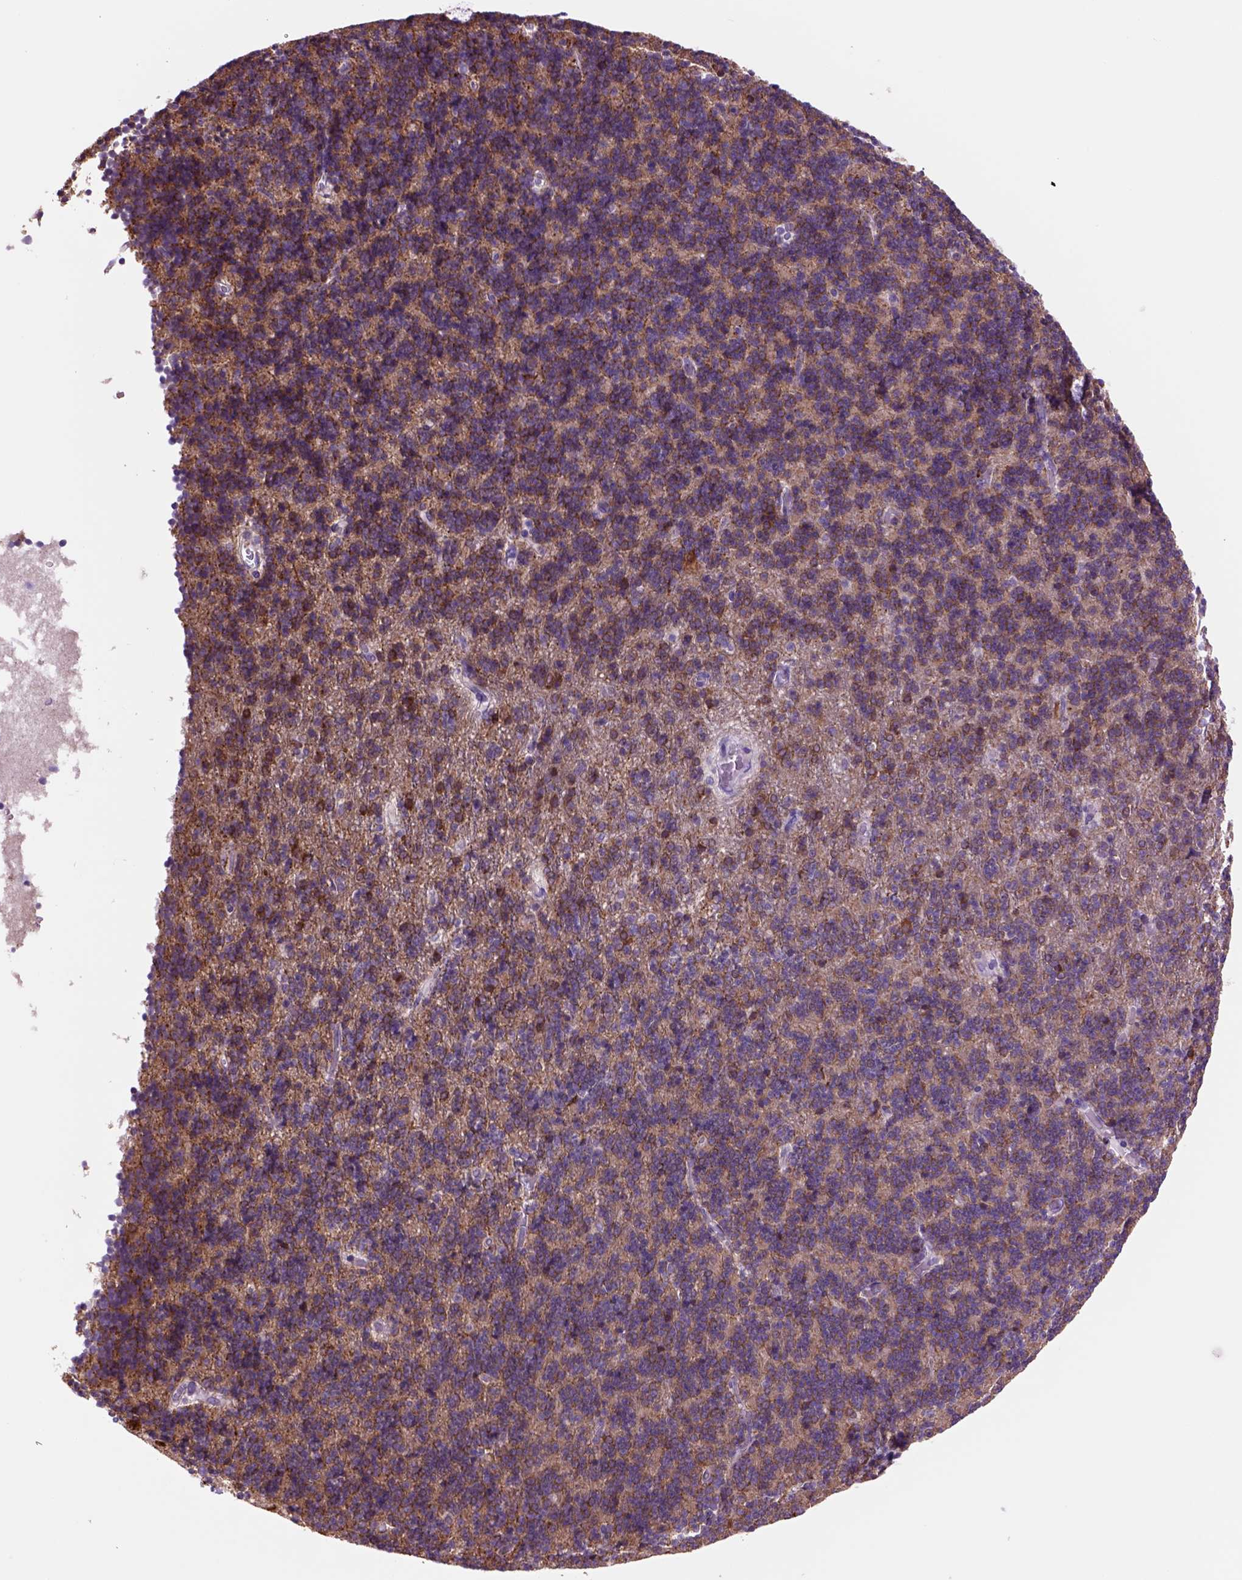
{"staining": {"intensity": "strong", "quantity": "25%-75%", "location": "cytoplasmic/membranous"}, "tissue": "cerebellum", "cell_type": "Cells in granular layer", "image_type": "normal", "snomed": [{"axis": "morphology", "description": "Normal tissue, NOS"}, {"axis": "topography", "description": "Cerebellum"}], "caption": "Cerebellum stained for a protein (brown) displays strong cytoplasmic/membranous positive staining in approximately 25%-75% of cells in granular layer.", "gene": "PIAS3", "patient": {"sex": "male", "age": 70}}